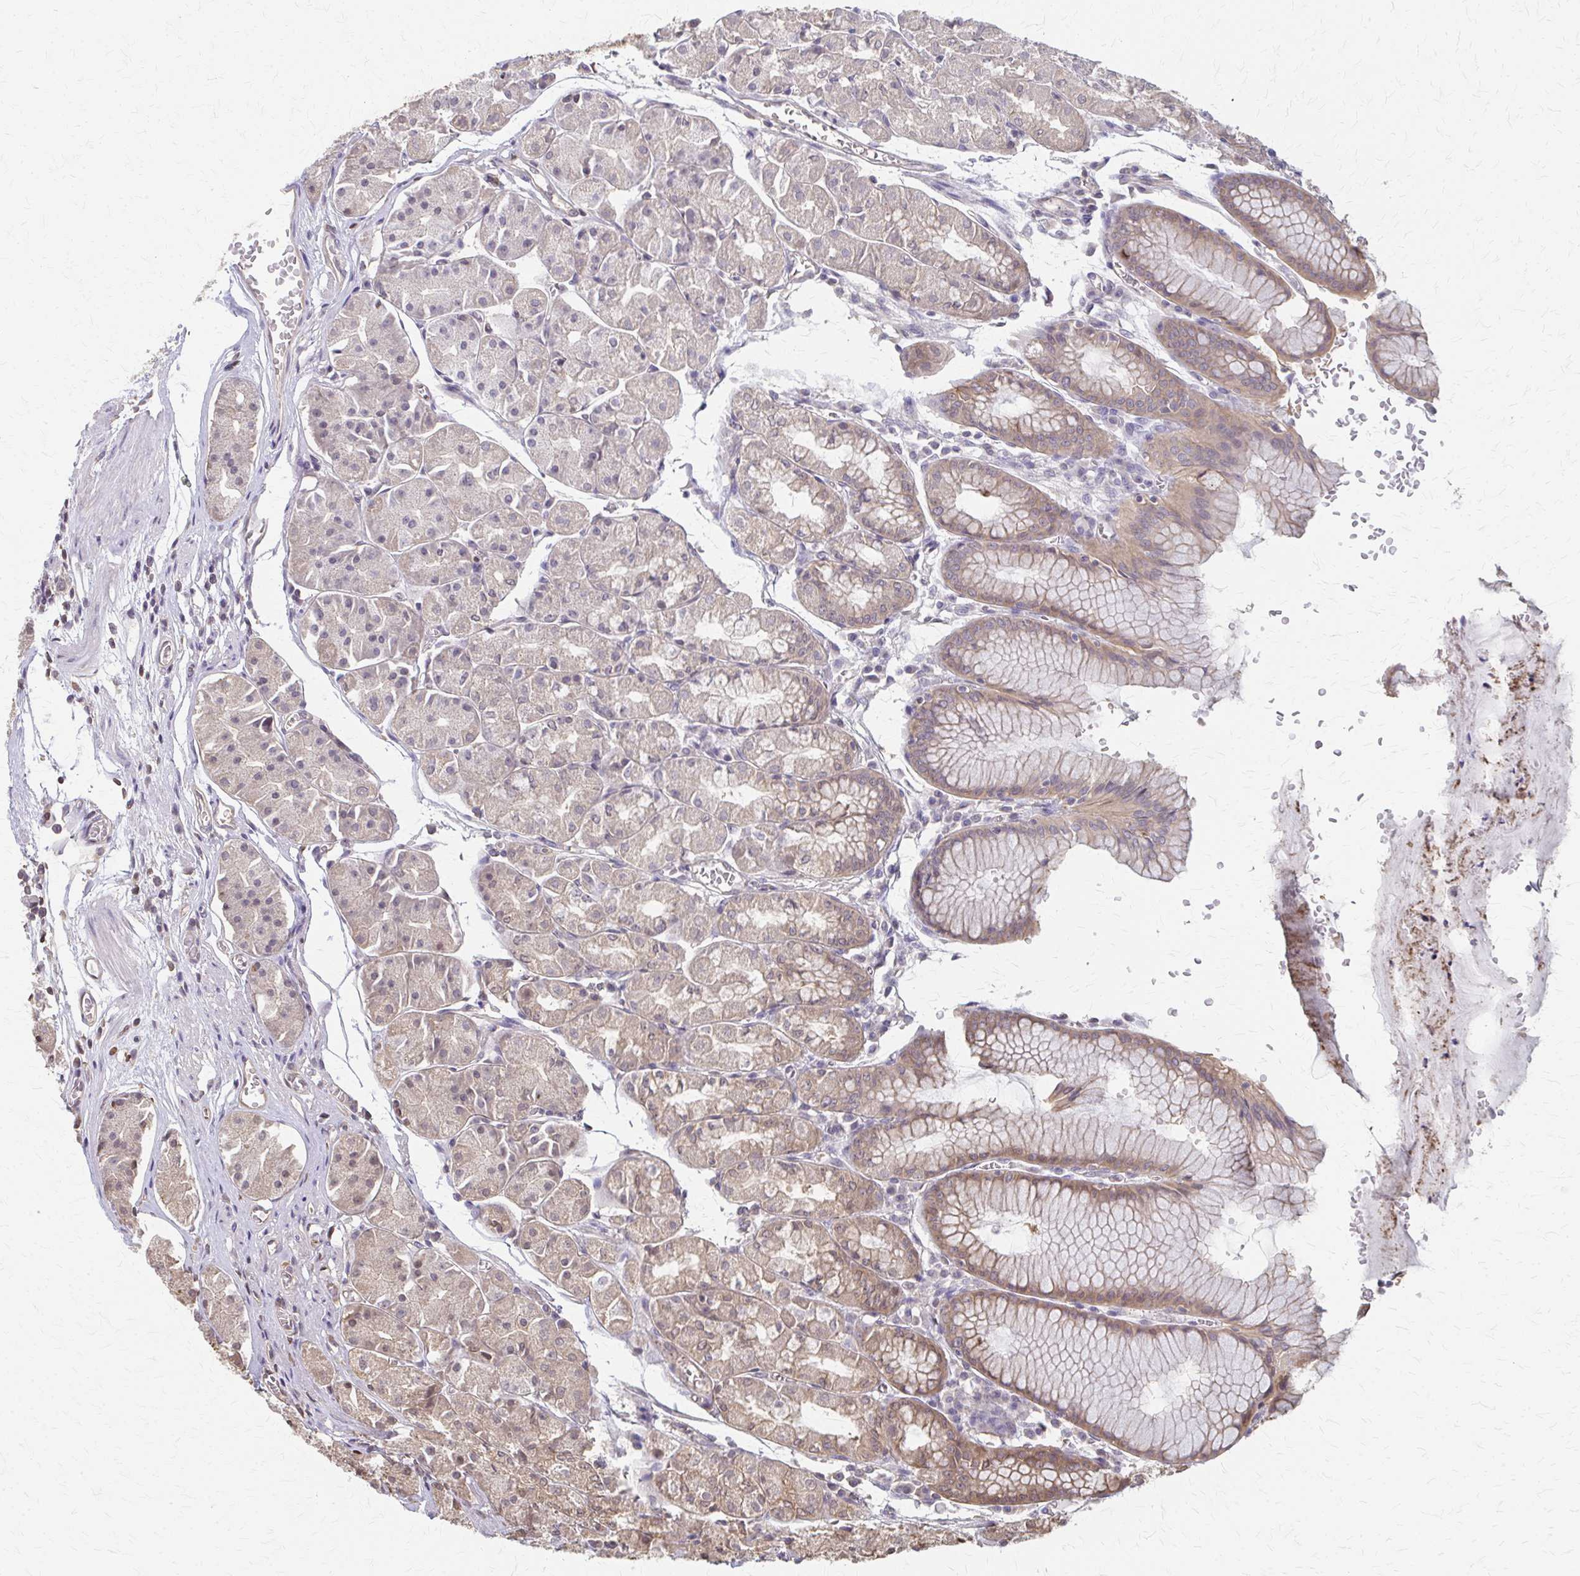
{"staining": {"intensity": "strong", "quantity": "<25%", "location": "cytoplasmic/membranous,nuclear"}, "tissue": "stomach", "cell_type": "Glandular cells", "image_type": "normal", "snomed": [{"axis": "morphology", "description": "Normal tissue, NOS"}, {"axis": "topography", "description": "Stomach"}], "caption": "IHC of normal stomach shows medium levels of strong cytoplasmic/membranous,nuclear staining in about <25% of glandular cells.", "gene": "RABGAP1L", "patient": {"sex": "male", "age": 55}}